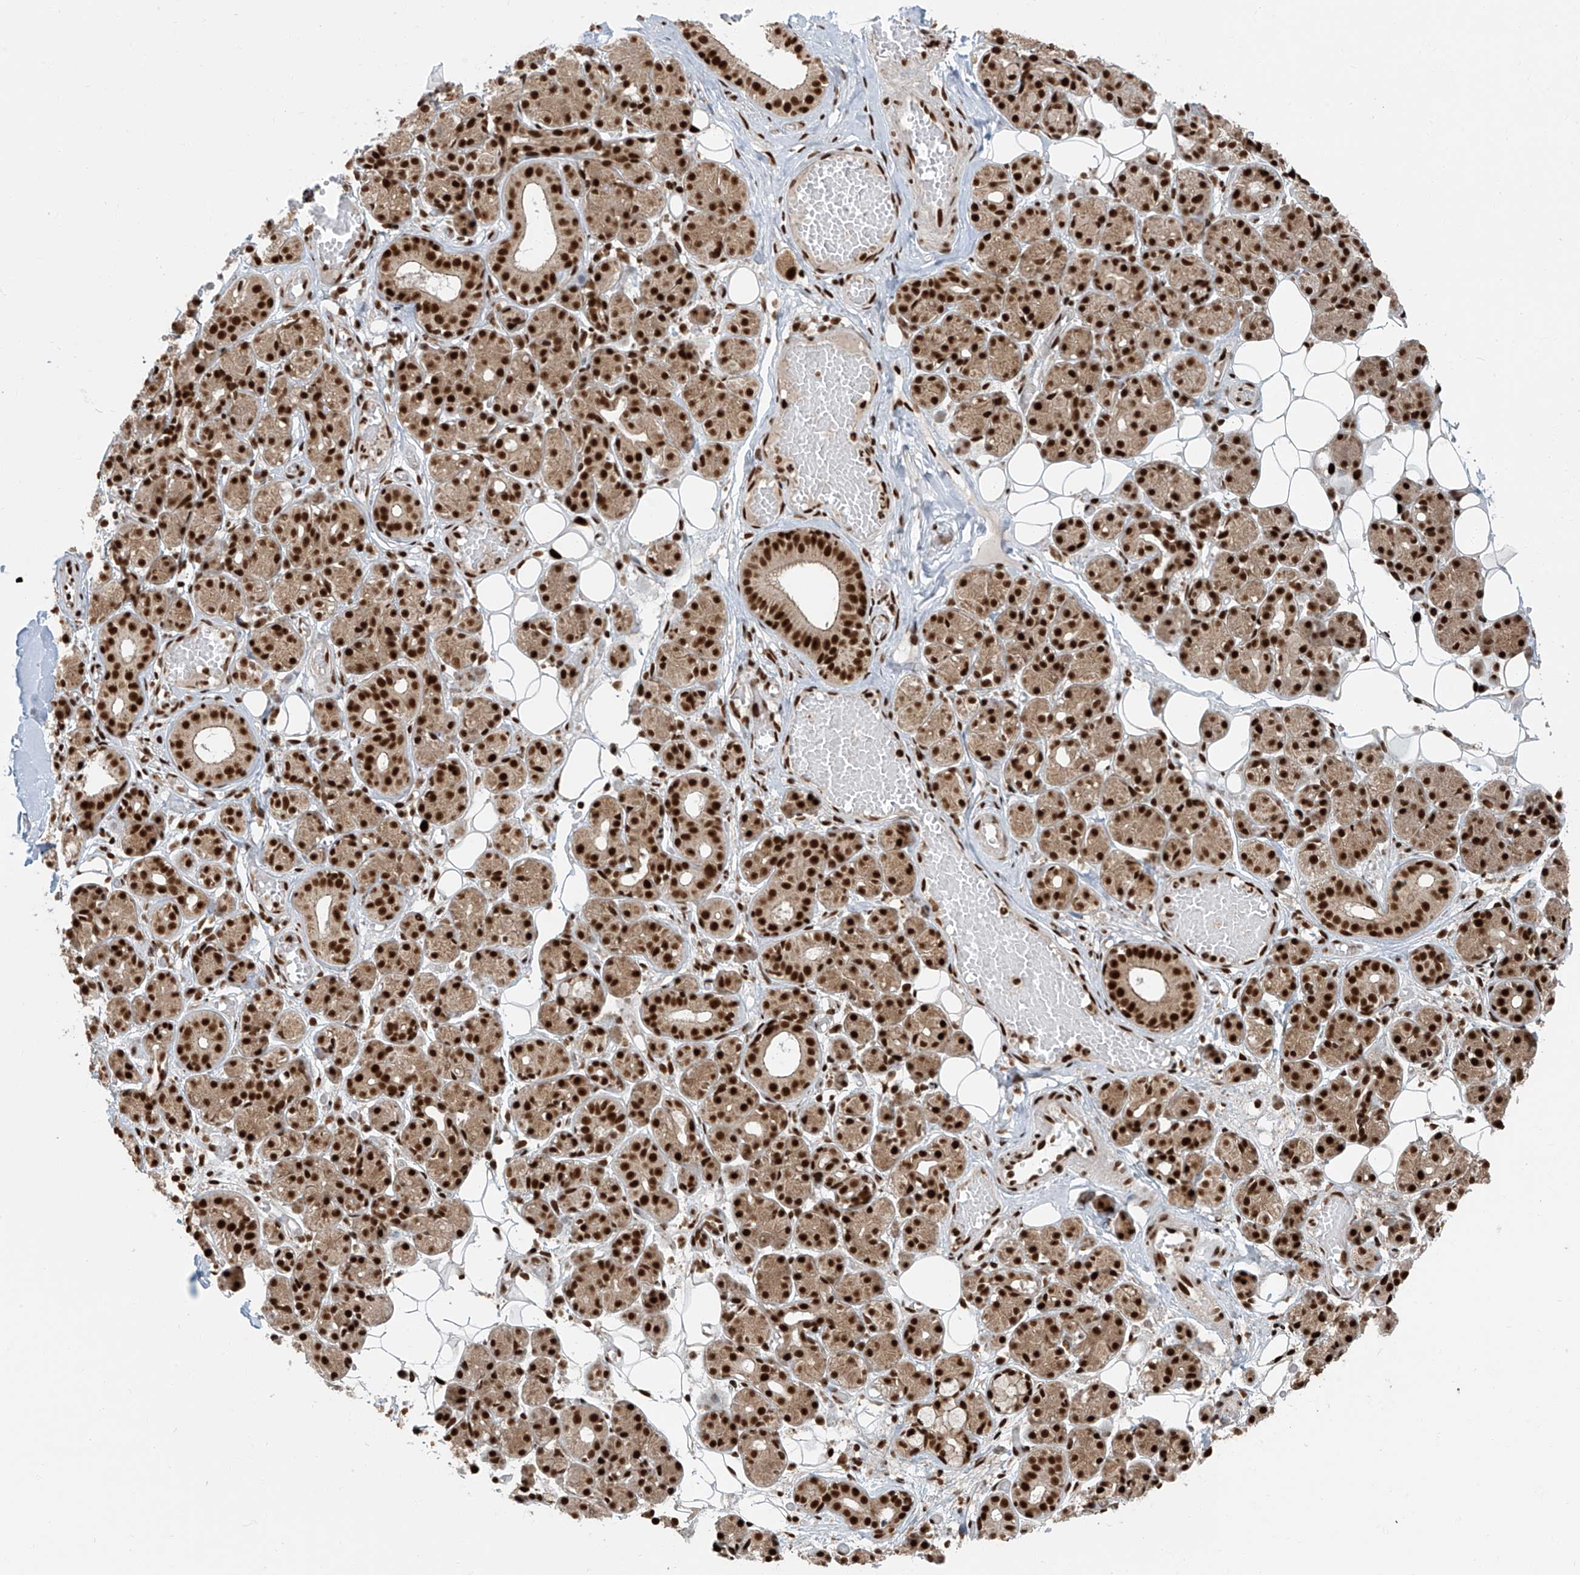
{"staining": {"intensity": "strong", "quantity": ">75%", "location": "cytoplasmic/membranous,nuclear"}, "tissue": "salivary gland", "cell_type": "Glandular cells", "image_type": "normal", "snomed": [{"axis": "morphology", "description": "Normal tissue, NOS"}, {"axis": "topography", "description": "Salivary gland"}], "caption": "Protein expression analysis of benign human salivary gland reveals strong cytoplasmic/membranous,nuclear staining in about >75% of glandular cells.", "gene": "FAM193B", "patient": {"sex": "male", "age": 63}}